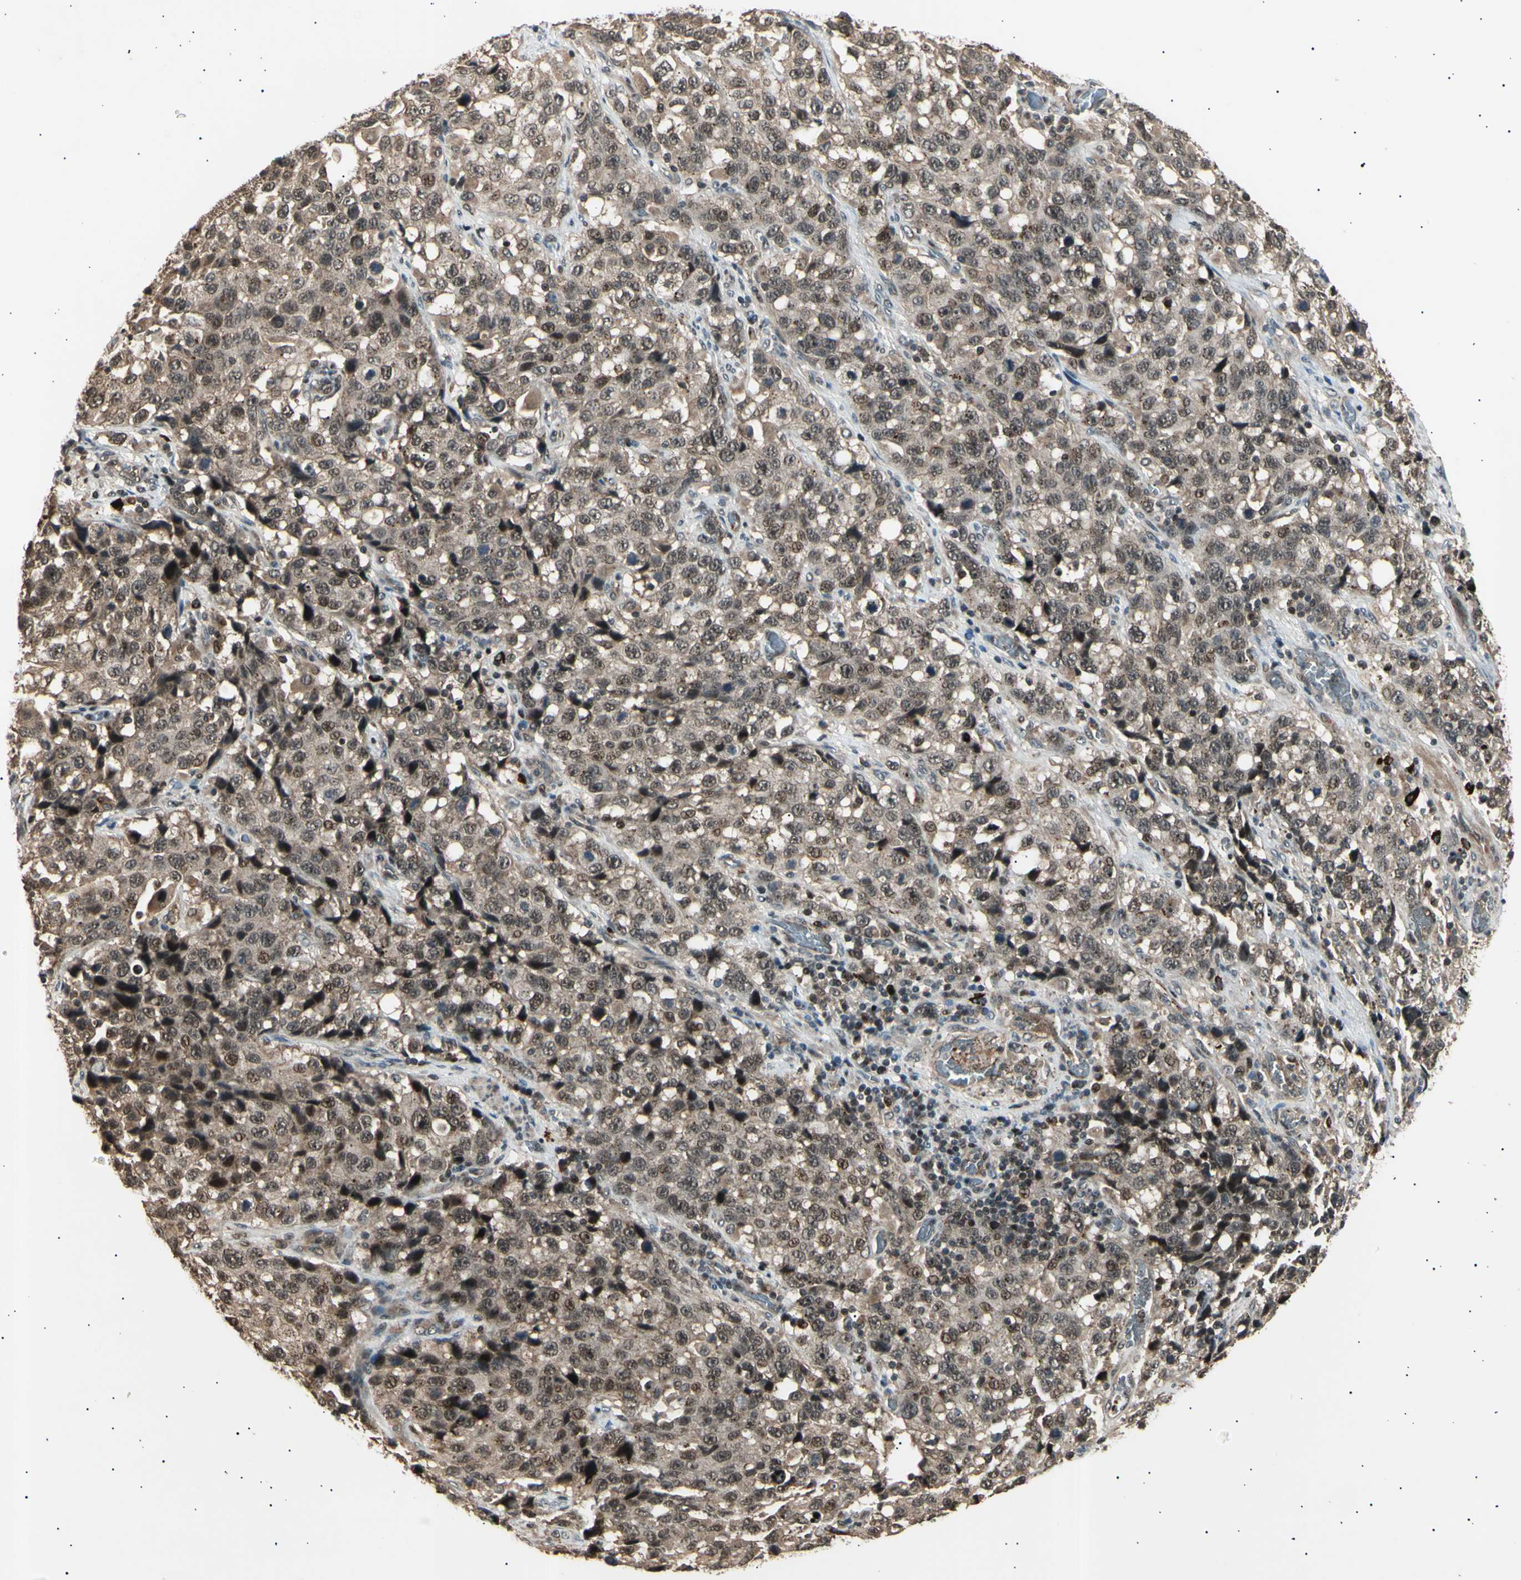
{"staining": {"intensity": "weak", "quantity": ">75%", "location": "cytoplasmic/membranous,nuclear"}, "tissue": "stomach cancer", "cell_type": "Tumor cells", "image_type": "cancer", "snomed": [{"axis": "morphology", "description": "Normal tissue, NOS"}, {"axis": "morphology", "description": "Adenocarcinoma, NOS"}, {"axis": "topography", "description": "Stomach"}], "caption": "Immunohistochemistry (IHC) micrograph of human stomach adenocarcinoma stained for a protein (brown), which exhibits low levels of weak cytoplasmic/membranous and nuclear positivity in approximately >75% of tumor cells.", "gene": "NUAK2", "patient": {"sex": "male", "age": 48}}